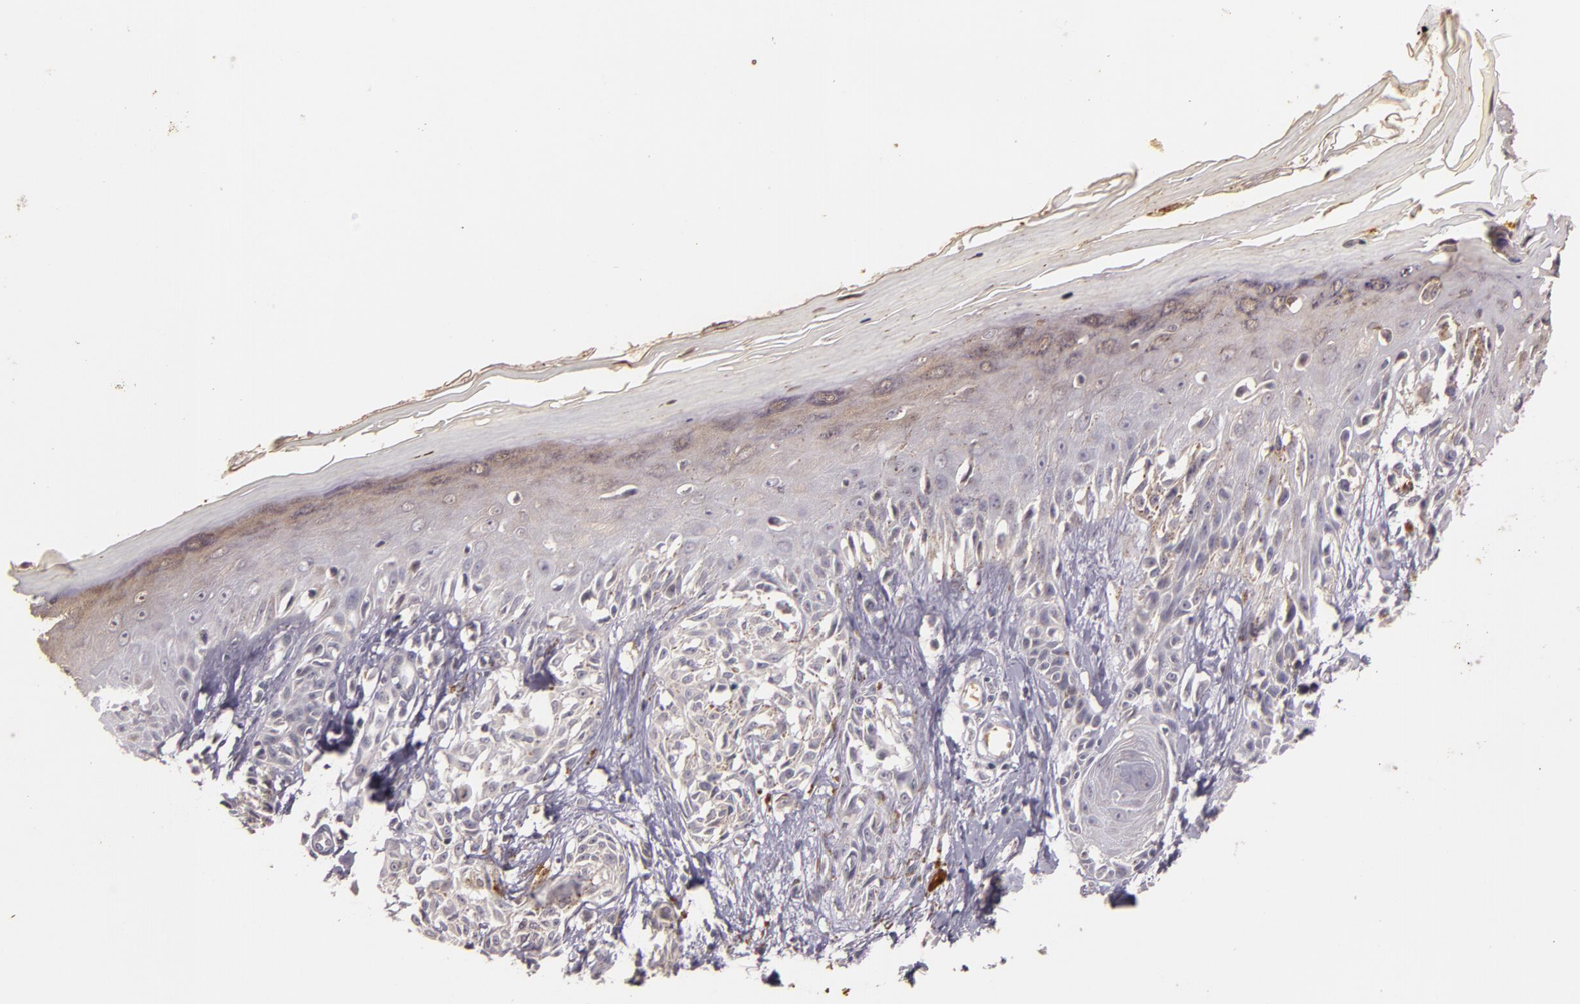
{"staining": {"intensity": "negative", "quantity": "none", "location": "none"}, "tissue": "melanoma", "cell_type": "Tumor cells", "image_type": "cancer", "snomed": [{"axis": "morphology", "description": "Malignant melanoma, NOS"}, {"axis": "topography", "description": "Skin"}], "caption": "Tumor cells are negative for brown protein staining in malignant melanoma.", "gene": "TFF1", "patient": {"sex": "female", "age": 77}}